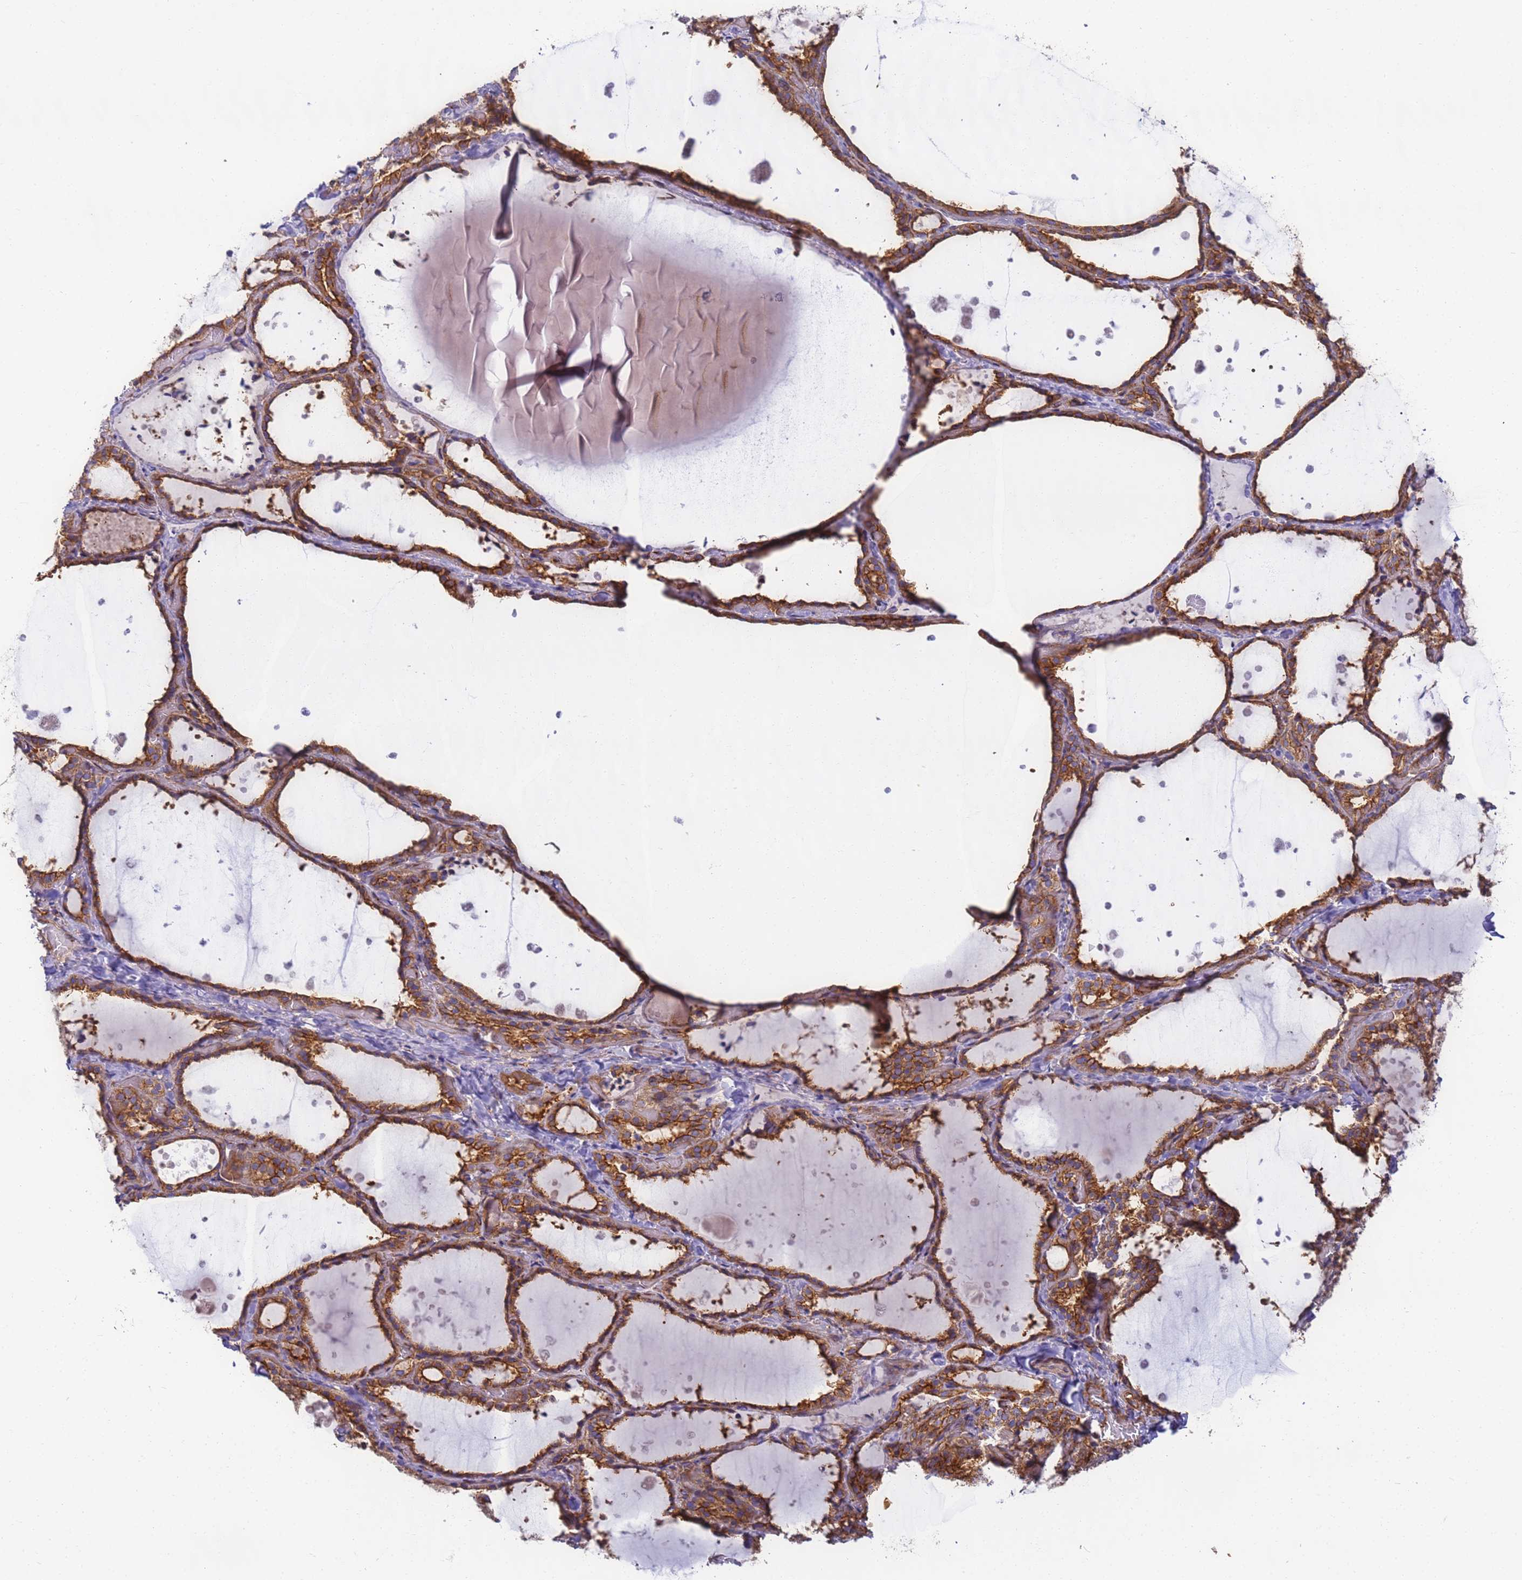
{"staining": {"intensity": "strong", "quantity": ">75%", "location": "cytoplasmic/membranous"}, "tissue": "thyroid gland", "cell_type": "Glandular cells", "image_type": "normal", "snomed": [{"axis": "morphology", "description": "Normal tissue, NOS"}, {"axis": "topography", "description": "Thyroid gland"}], "caption": "Immunohistochemistry histopathology image of benign thyroid gland: human thyroid gland stained using immunohistochemistry (IHC) reveals high levels of strong protein expression localized specifically in the cytoplasmic/membranous of glandular cells, appearing as a cytoplasmic/membranous brown color.", "gene": "DYNC1I2", "patient": {"sex": "female", "age": 44}}